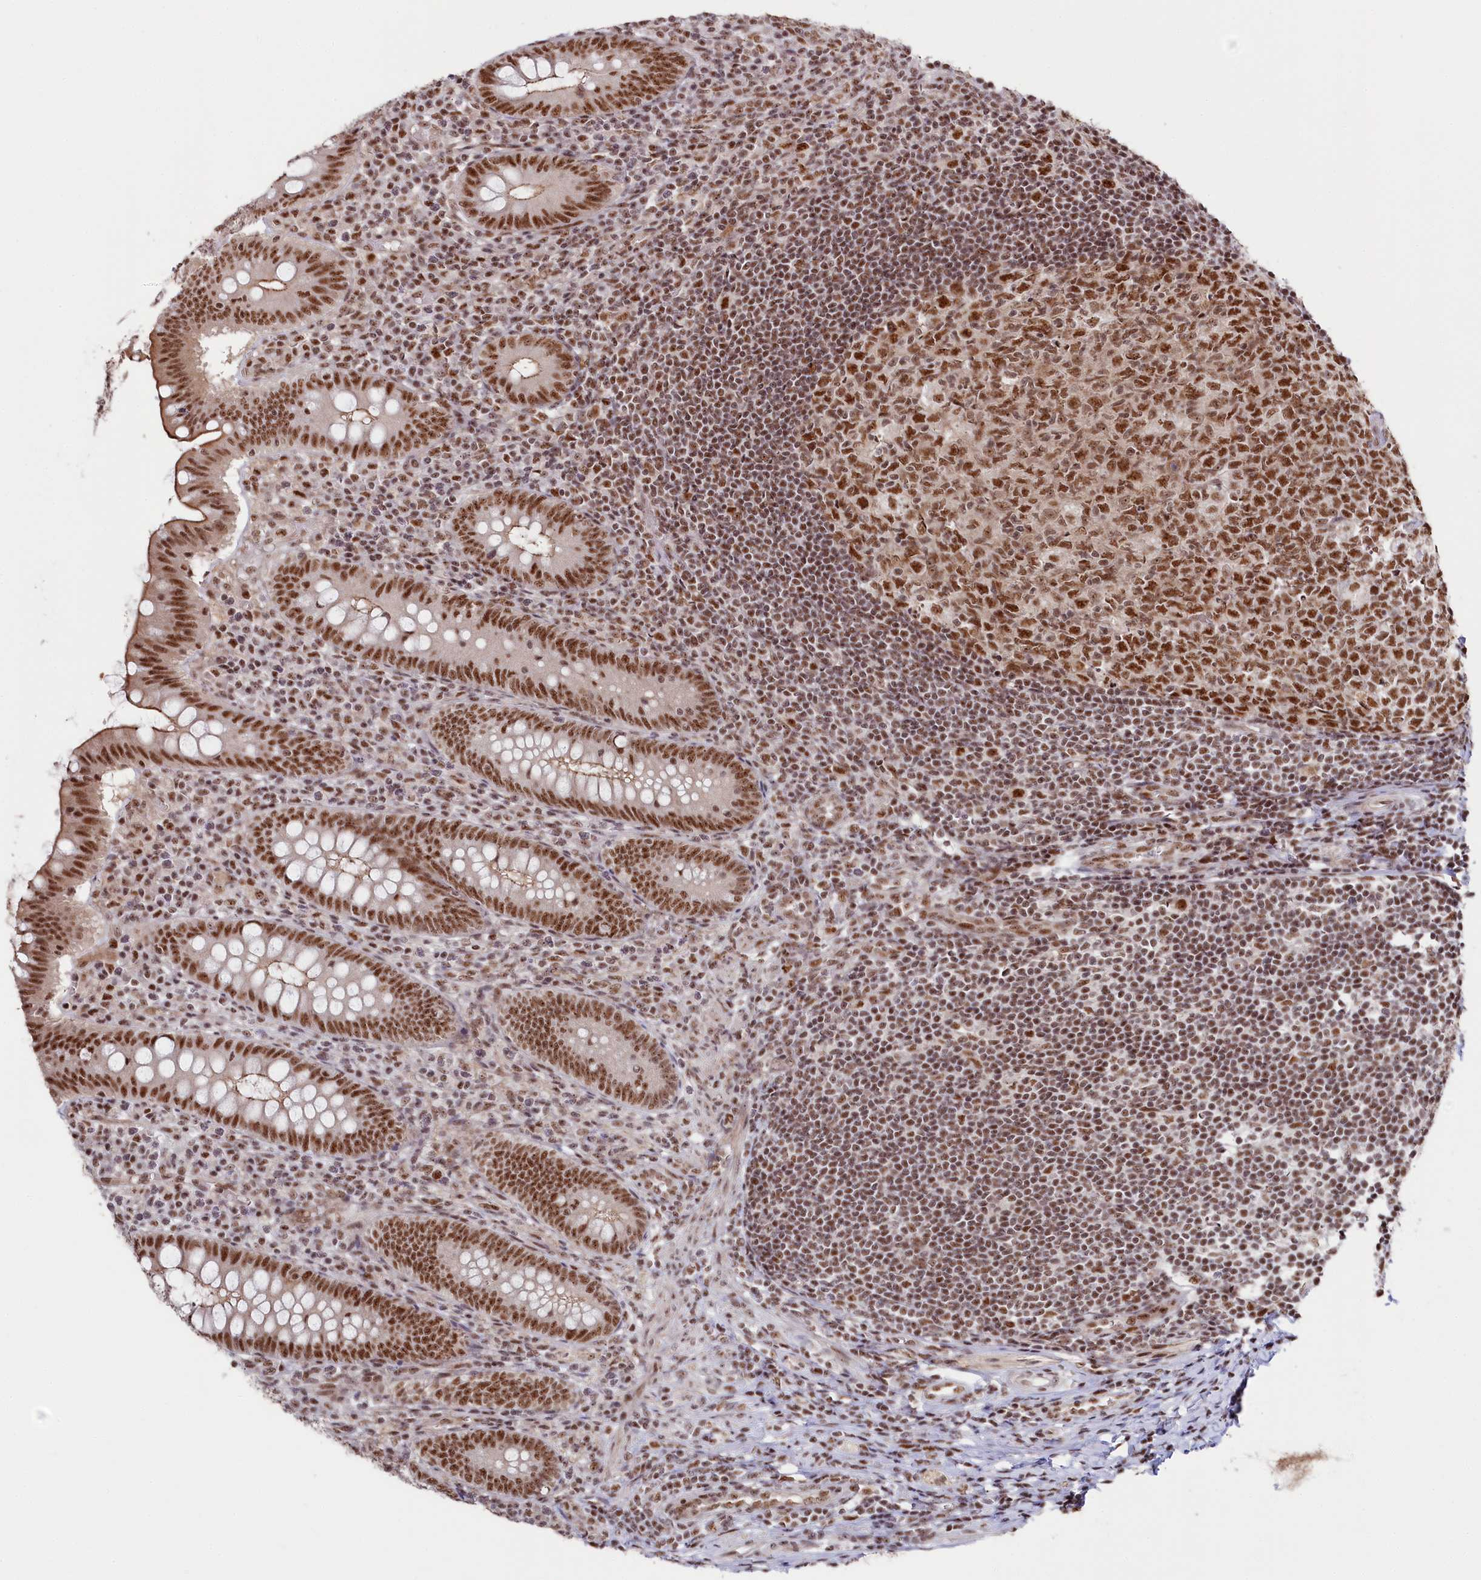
{"staining": {"intensity": "moderate", "quantity": ">75%", "location": "nuclear"}, "tissue": "appendix", "cell_type": "Glandular cells", "image_type": "normal", "snomed": [{"axis": "morphology", "description": "Normal tissue, NOS"}, {"axis": "topography", "description": "Appendix"}], "caption": "A brown stain highlights moderate nuclear staining of a protein in glandular cells of benign human appendix.", "gene": "POLR2H", "patient": {"sex": "male", "age": 14}}